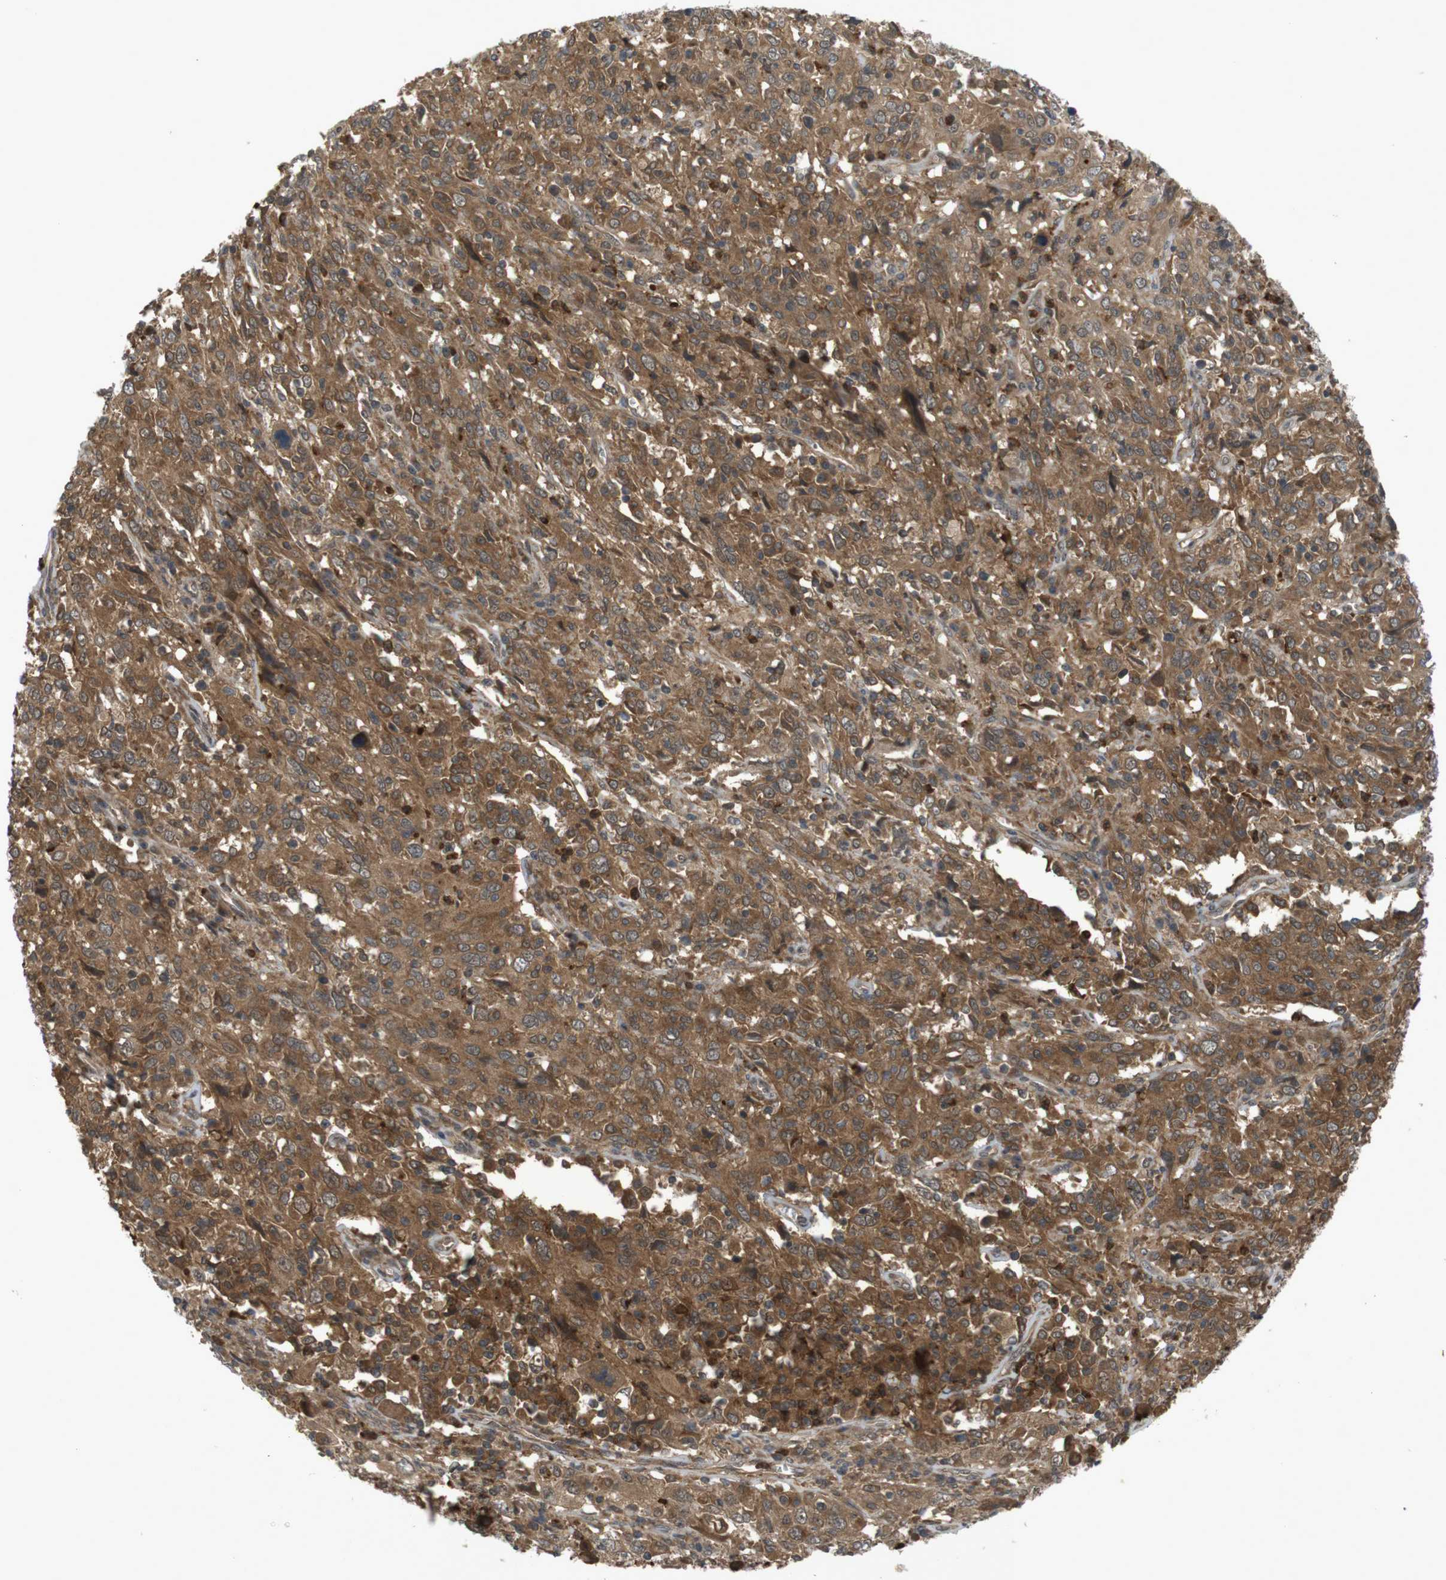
{"staining": {"intensity": "moderate", "quantity": ">75%", "location": "cytoplasmic/membranous"}, "tissue": "cervical cancer", "cell_type": "Tumor cells", "image_type": "cancer", "snomed": [{"axis": "morphology", "description": "Squamous cell carcinoma, NOS"}, {"axis": "topography", "description": "Cervix"}], "caption": "A brown stain highlights moderate cytoplasmic/membranous positivity of a protein in human squamous cell carcinoma (cervical) tumor cells.", "gene": "NFKBIE", "patient": {"sex": "female", "age": 46}}